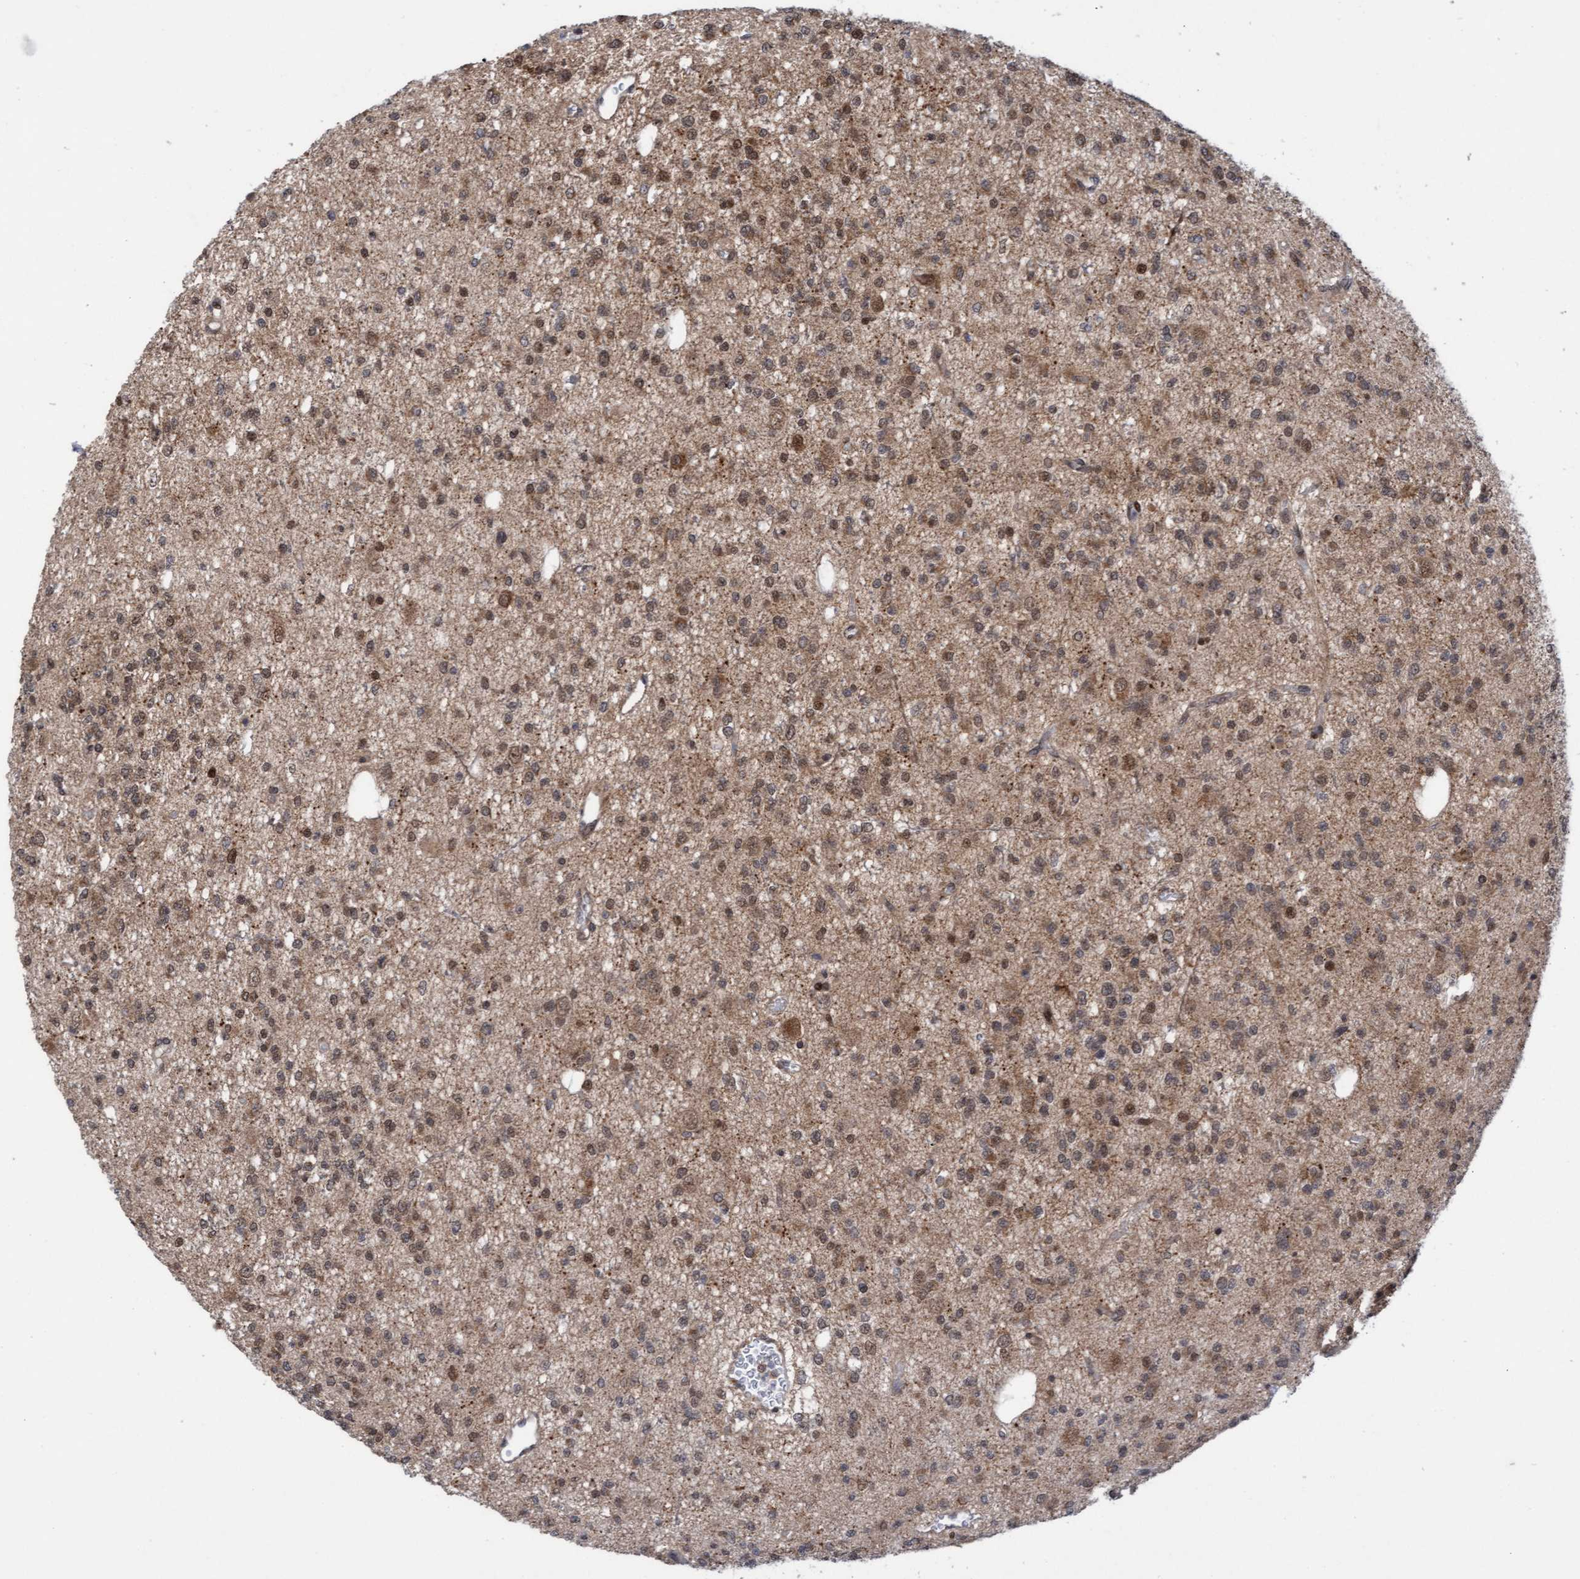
{"staining": {"intensity": "moderate", "quantity": "25%-75%", "location": "cytoplasmic/membranous,nuclear"}, "tissue": "glioma", "cell_type": "Tumor cells", "image_type": "cancer", "snomed": [{"axis": "morphology", "description": "Glioma, malignant, Low grade"}, {"axis": "topography", "description": "Brain"}], "caption": "A photomicrograph of malignant glioma (low-grade) stained for a protein demonstrates moderate cytoplasmic/membranous and nuclear brown staining in tumor cells.", "gene": "TANC2", "patient": {"sex": "male", "age": 38}}